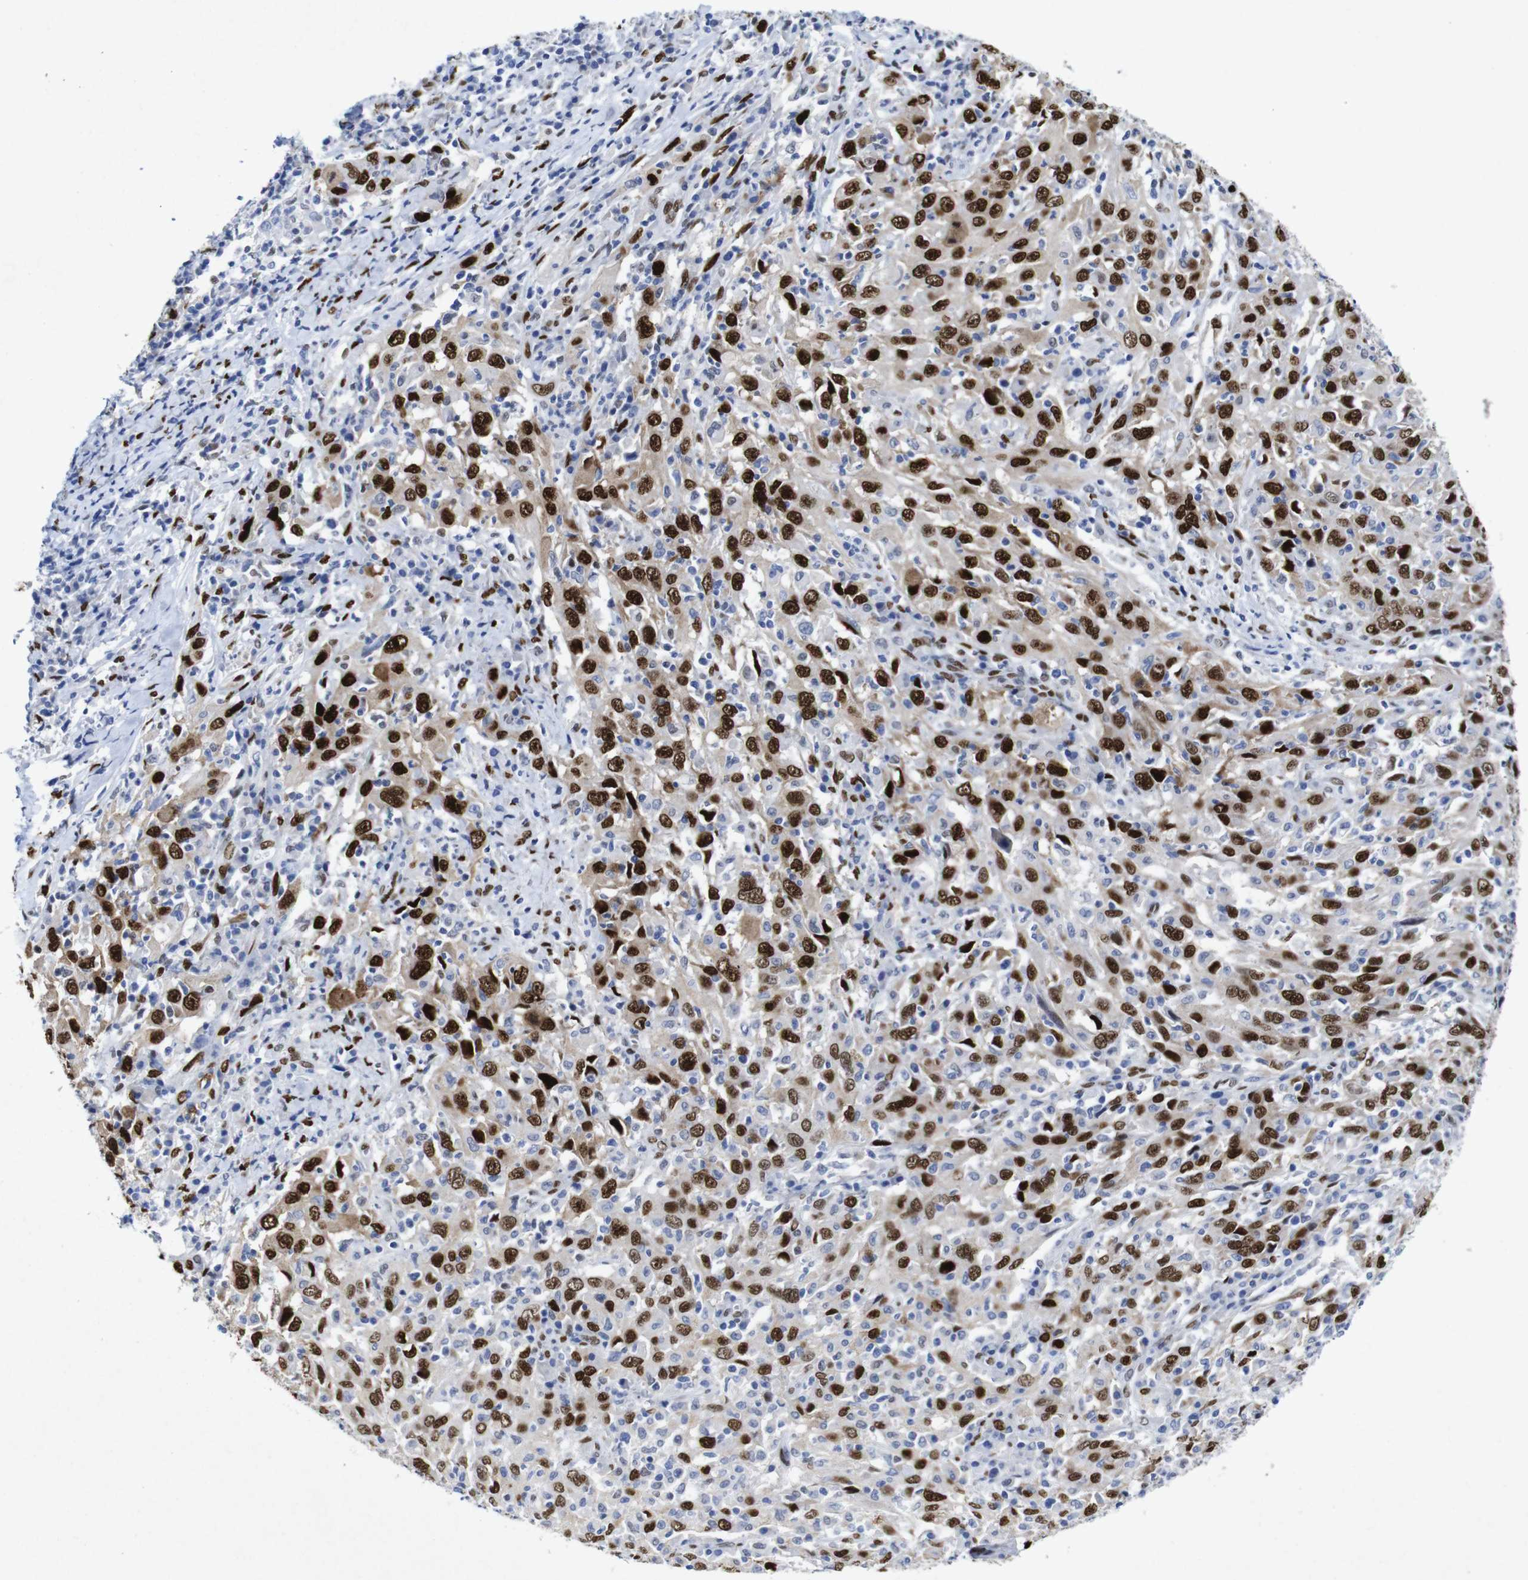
{"staining": {"intensity": "strong", "quantity": ">75%", "location": "nuclear"}, "tissue": "cervical cancer", "cell_type": "Tumor cells", "image_type": "cancer", "snomed": [{"axis": "morphology", "description": "Squamous cell carcinoma, NOS"}, {"axis": "topography", "description": "Cervix"}], "caption": "Strong nuclear protein expression is identified in approximately >75% of tumor cells in cervical cancer.", "gene": "FOSL2", "patient": {"sex": "female", "age": 46}}